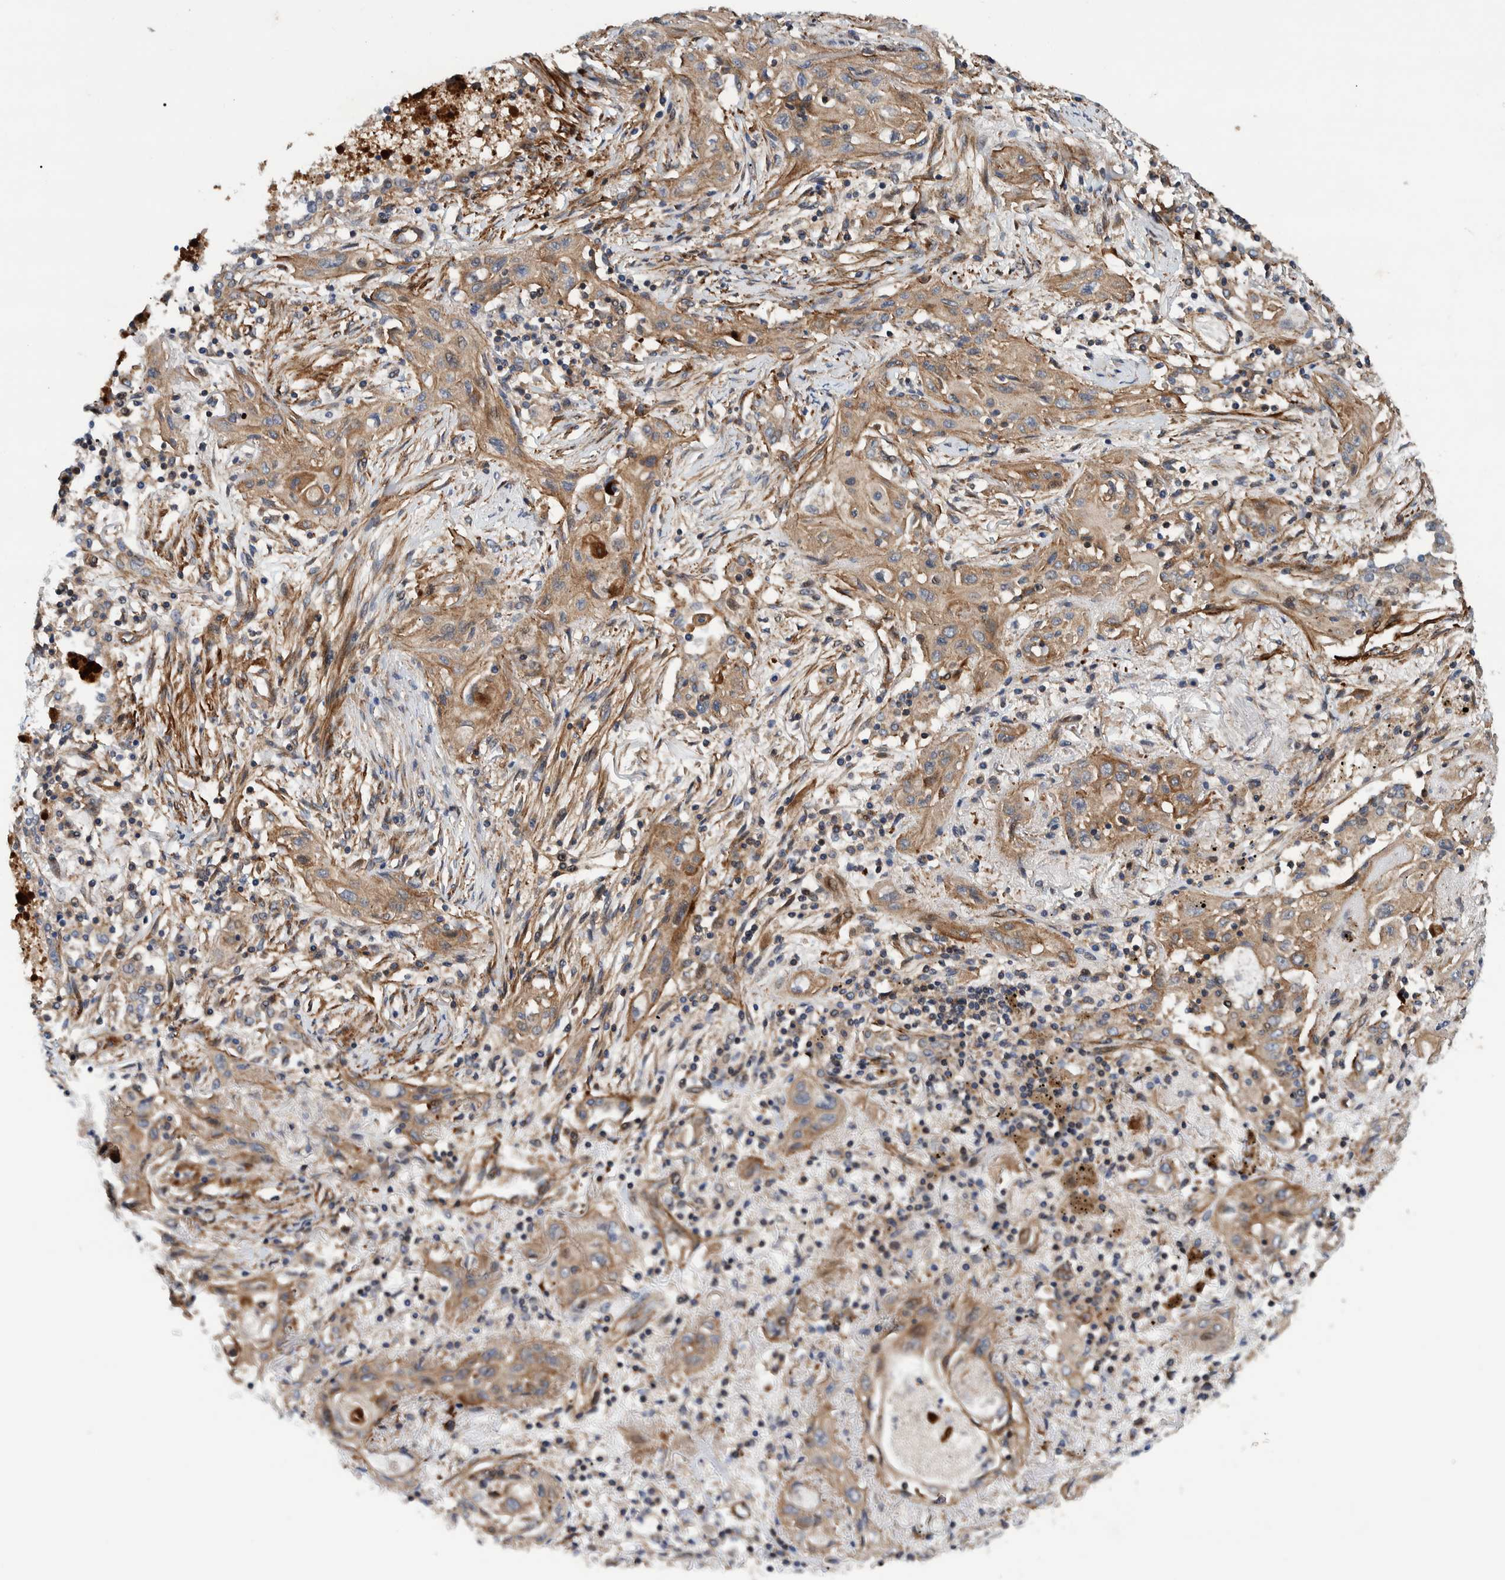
{"staining": {"intensity": "moderate", "quantity": ">75%", "location": "cytoplasmic/membranous"}, "tissue": "lung cancer", "cell_type": "Tumor cells", "image_type": "cancer", "snomed": [{"axis": "morphology", "description": "Squamous cell carcinoma, NOS"}, {"axis": "topography", "description": "Lung"}], "caption": "IHC of human lung cancer reveals medium levels of moderate cytoplasmic/membranous staining in about >75% of tumor cells.", "gene": "GRPEL2", "patient": {"sex": "female", "age": 47}}